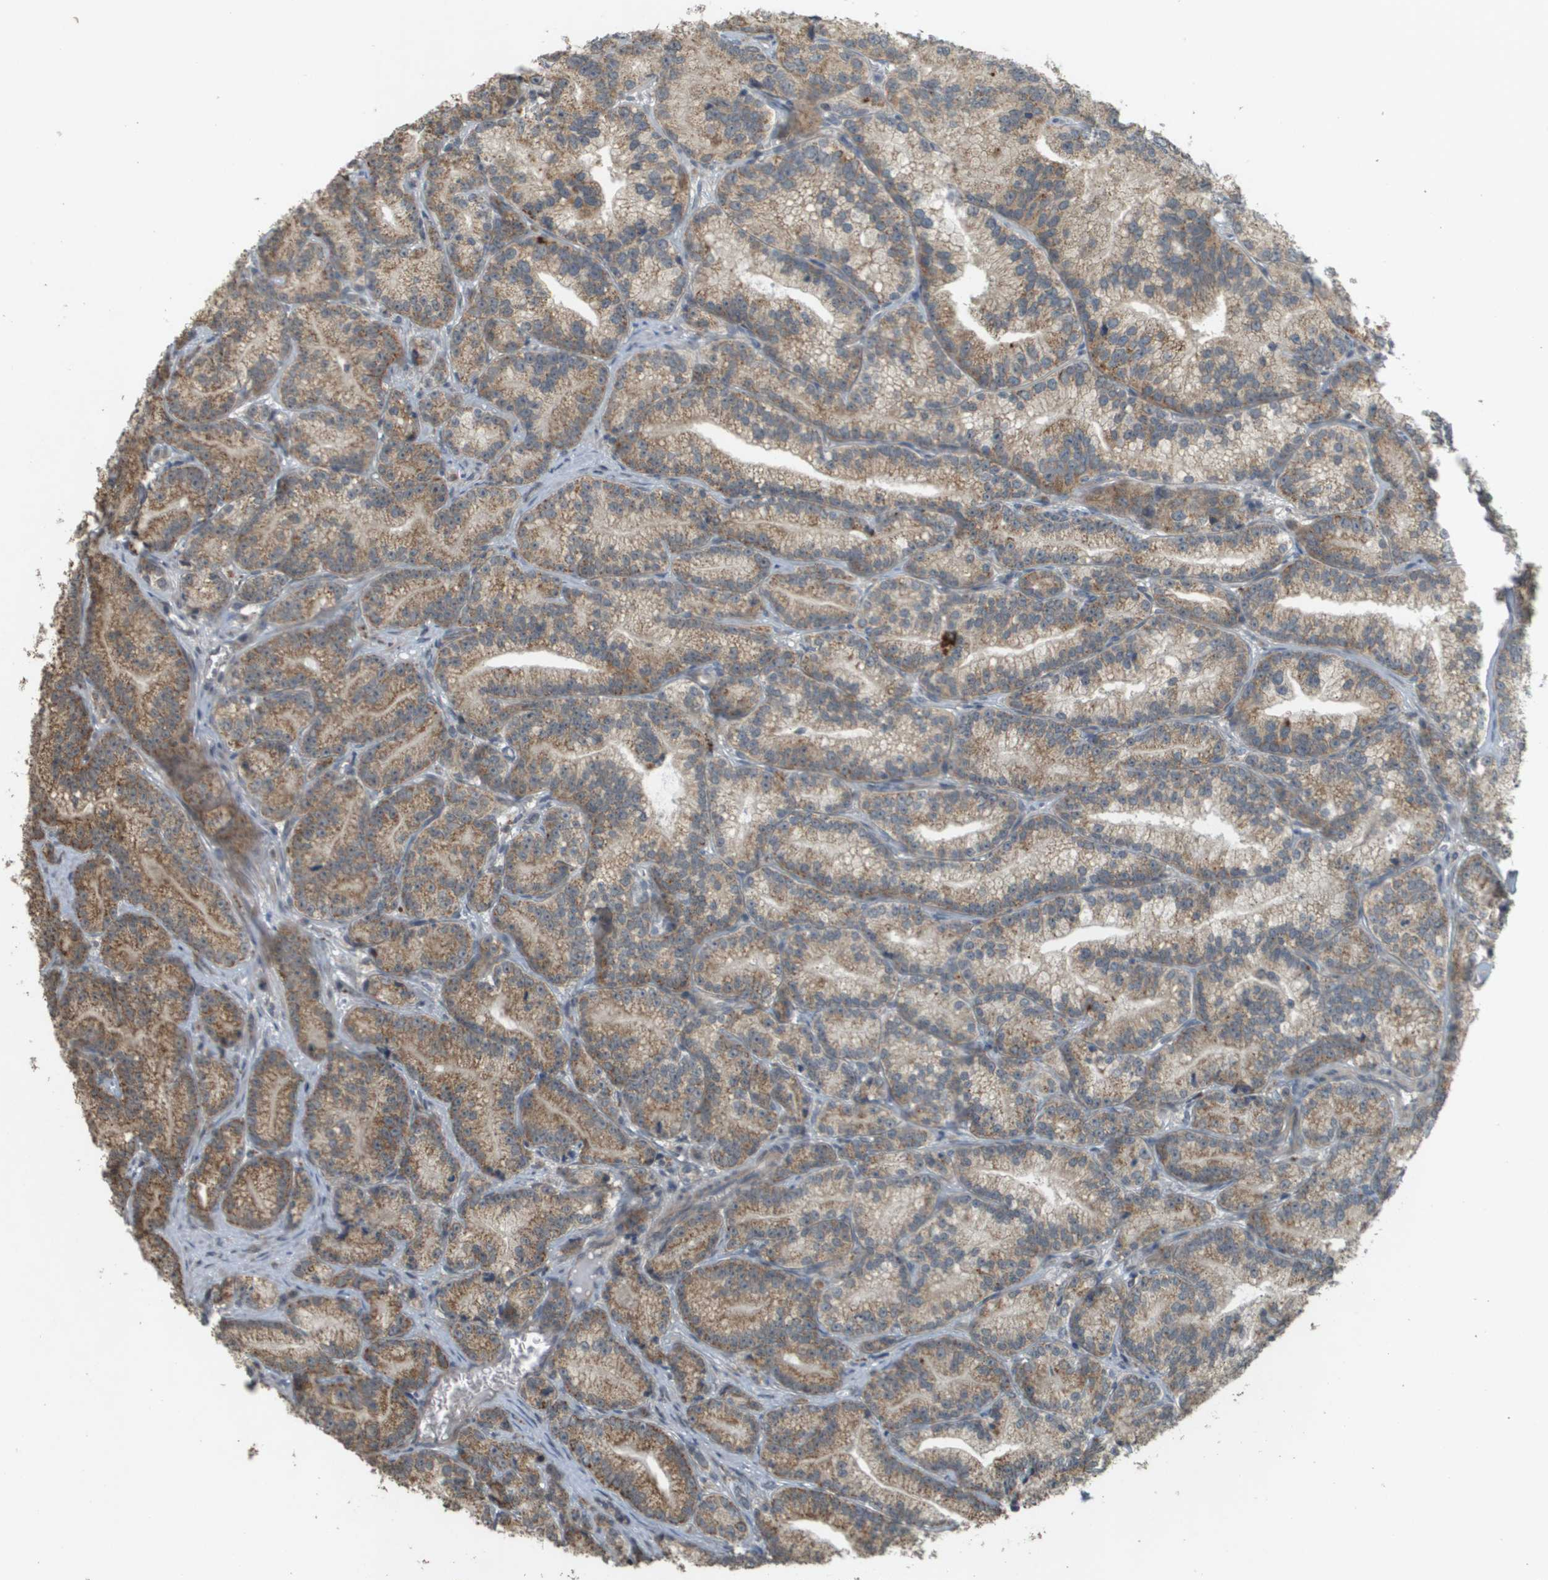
{"staining": {"intensity": "moderate", "quantity": ">75%", "location": "cytoplasmic/membranous"}, "tissue": "prostate cancer", "cell_type": "Tumor cells", "image_type": "cancer", "snomed": [{"axis": "morphology", "description": "Adenocarcinoma, Low grade"}, {"axis": "topography", "description": "Prostate"}], "caption": "Immunohistochemistry (IHC) (DAB (3,3'-diaminobenzidine)) staining of human low-grade adenocarcinoma (prostate) shows moderate cytoplasmic/membranous protein staining in about >75% of tumor cells.", "gene": "RAB21", "patient": {"sex": "male", "age": 89}}